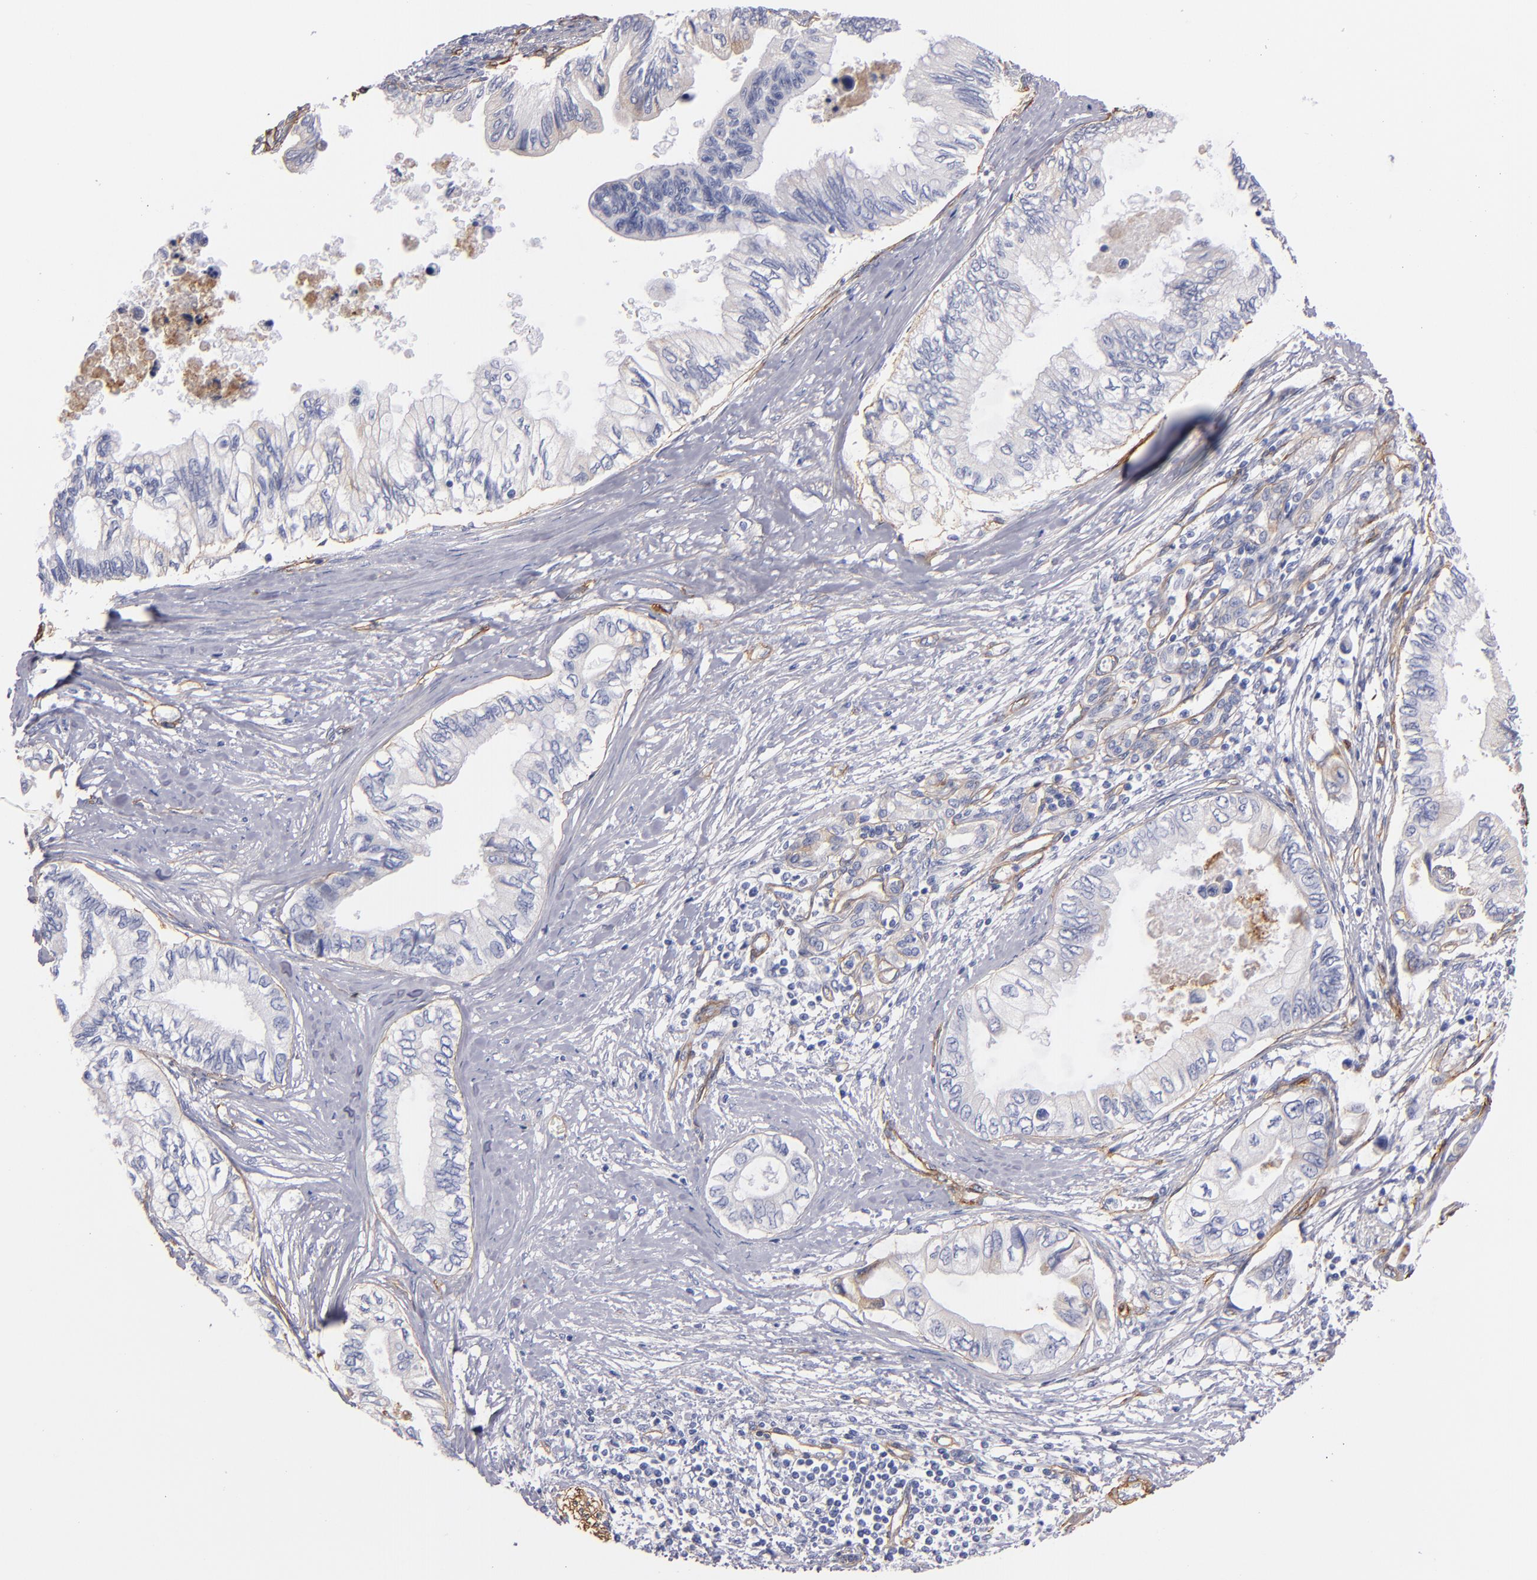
{"staining": {"intensity": "weak", "quantity": "<25%", "location": "cytoplasmic/membranous"}, "tissue": "pancreatic cancer", "cell_type": "Tumor cells", "image_type": "cancer", "snomed": [{"axis": "morphology", "description": "Adenocarcinoma, NOS"}, {"axis": "topography", "description": "Pancreas"}], "caption": "A histopathology image of human adenocarcinoma (pancreatic) is negative for staining in tumor cells. (Immunohistochemistry, brightfield microscopy, high magnification).", "gene": "LAMC1", "patient": {"sex": "female", "age": 66}}